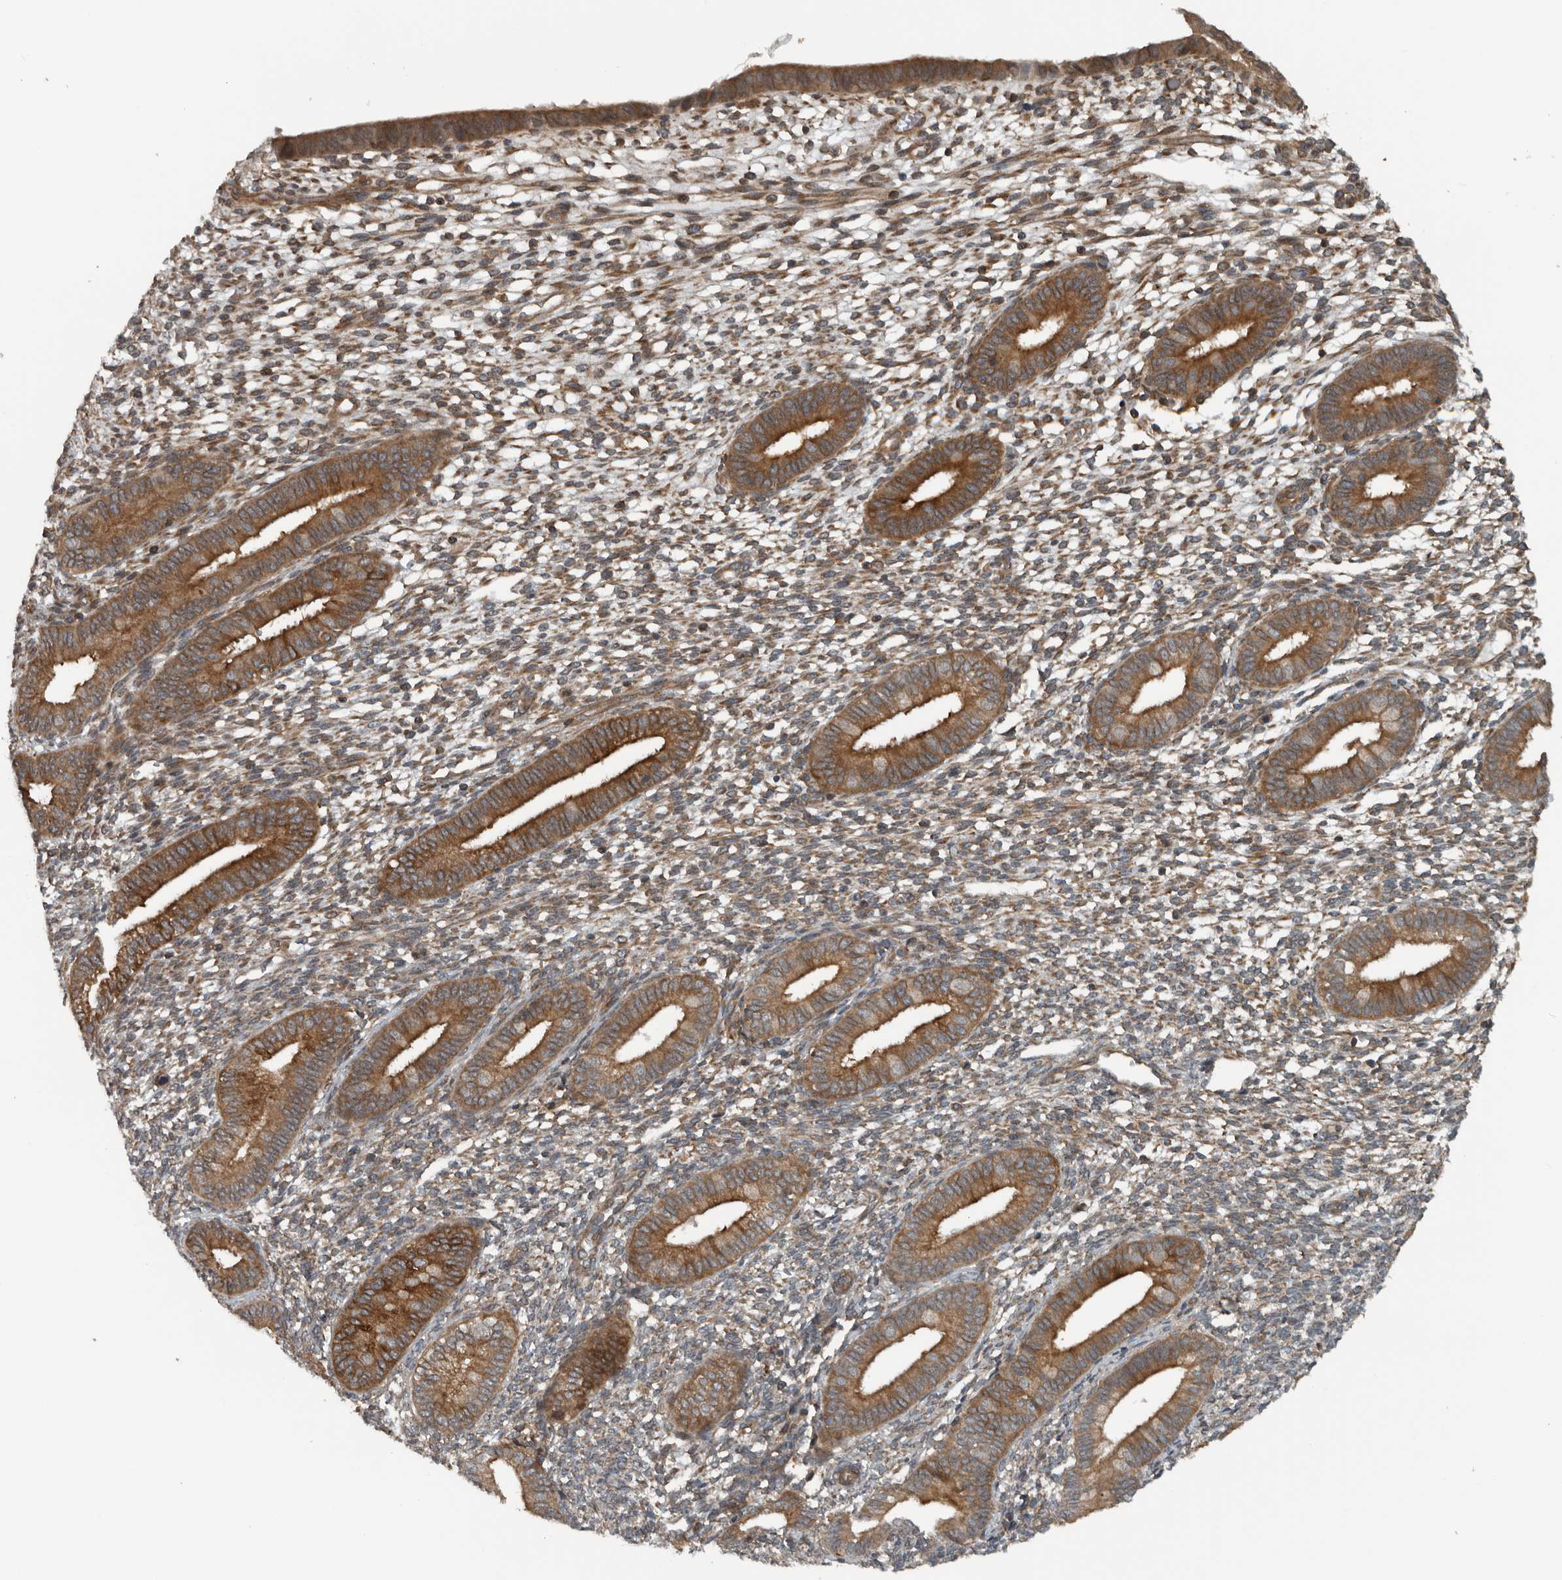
{"staining": {"intensity": "moderate", "quantity": ">75%", "location": "cytoplasmic/membranous"}, "tissue": "endometrium", "cell_type": "Cells in endometrial stroma", "image_type": "normal", "snomed": [{"axis": "morphology", "description": "Normal tissue, NOS"}, {"axis": "topography", "description": "Endometrium"}], "caption": "High-magnification brightfield microscopy of benign endometrium stained with DAB (brown) and counterstained with hematoxylin (blue). cells in endometrial stroma exhibit moderate cytoplasmic/membranous positivity is appreciated in approximately>75% of cells. Nuclei are stained in blue.", "gene": "AMFR", "patient": {"sex": "female", "age": 46}}